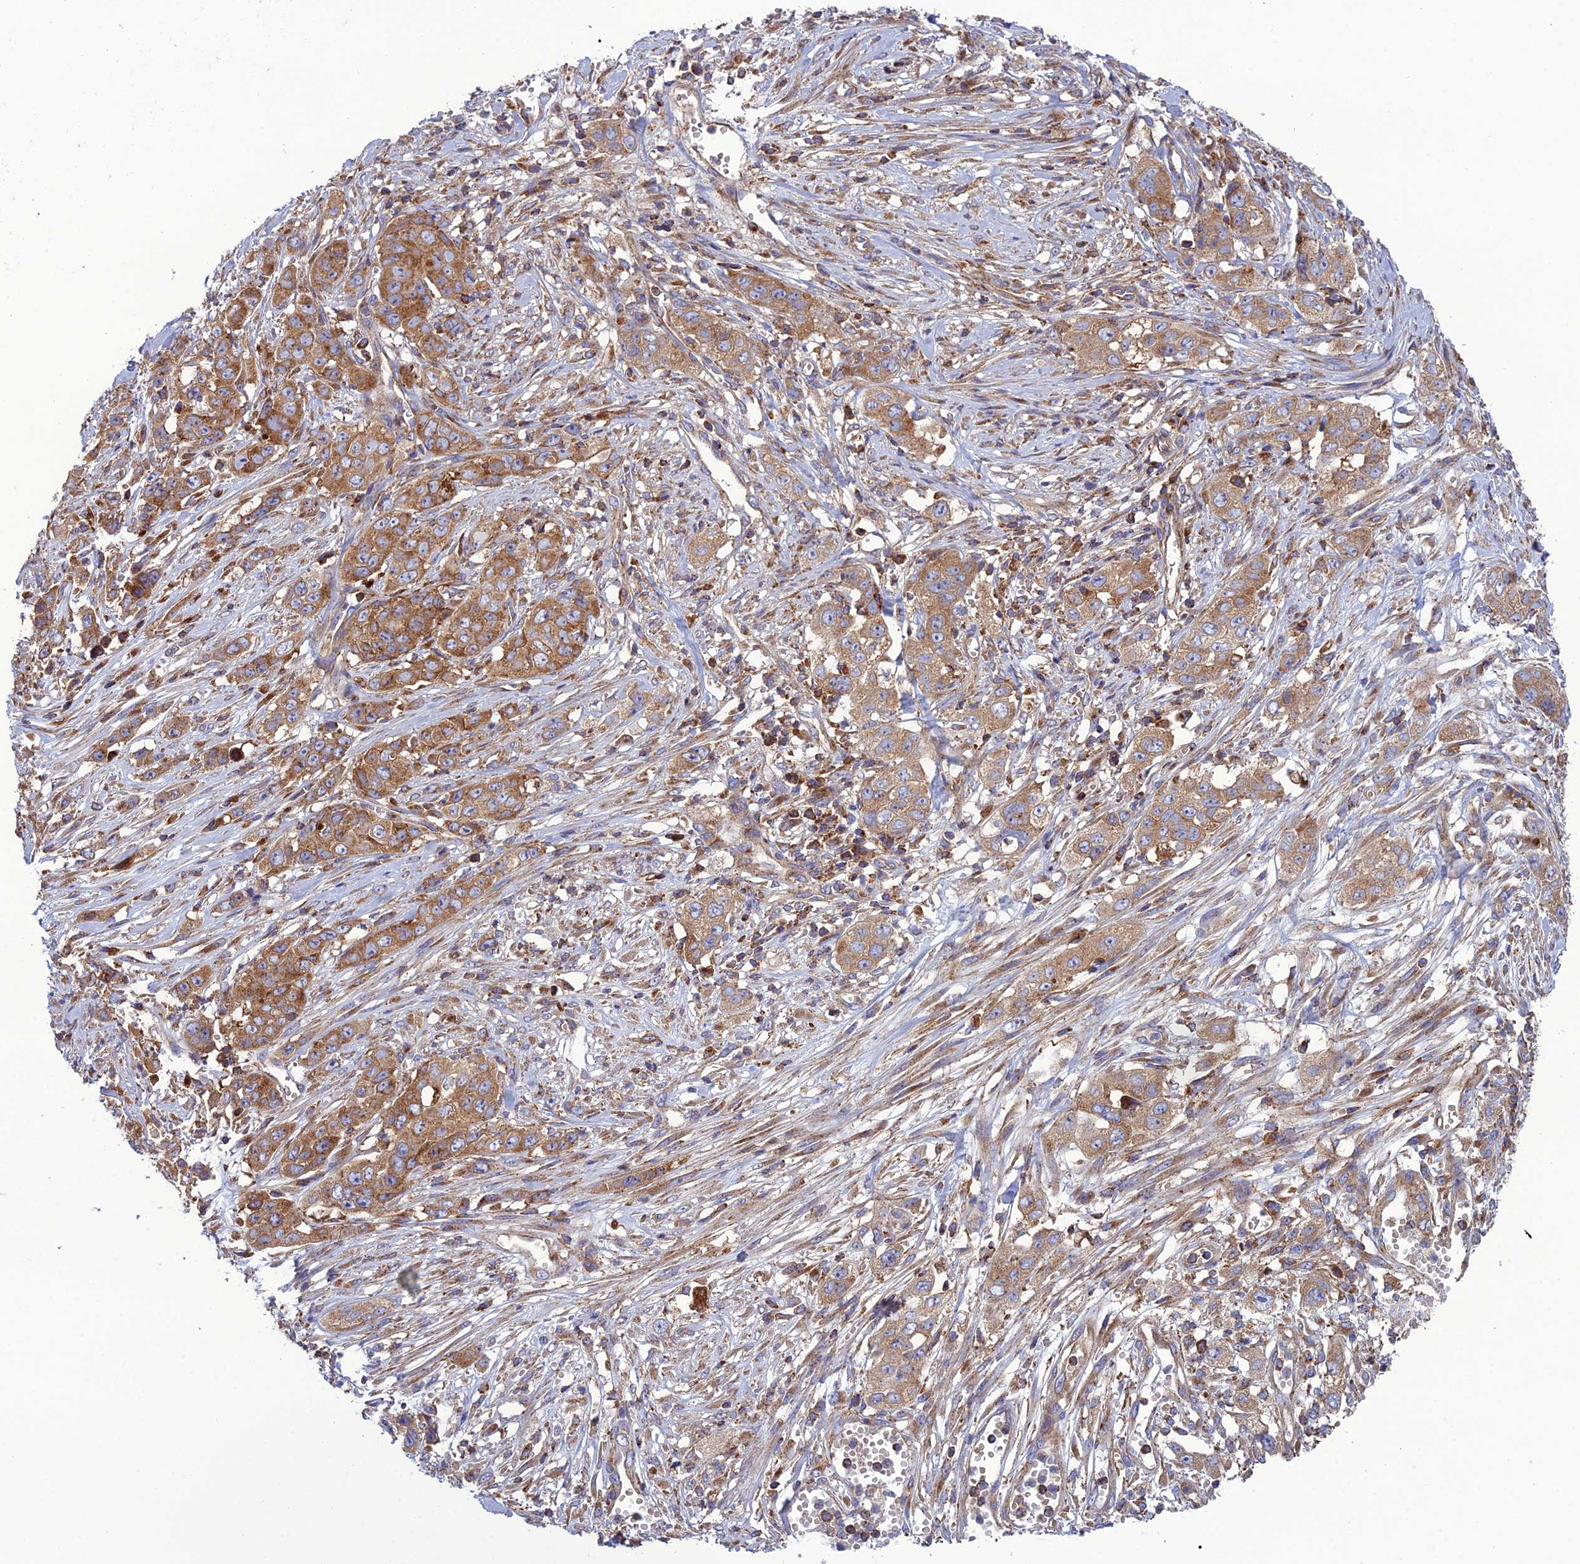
{"staining": {"intensity": "moderate", "quantity": ">75%", "location": "cytoplasmic/membranous"}, "tissue": "stomach cancer", "cell_type": "Tumor cells", "image_type": "cancer", "snomed": [{"axis": "morphology", "description": "Adenocarcinoma, NOS"}, {"axis": "topography", "description": "Stomach, upper"}], "caption": "A brown stain labels moderate cytoplasmic/membranous expression of a protein in human stomach adenocarcinoma tumor cells.", "gene": "LNPEP", "patient": {"sex": "male", "age": 62}}